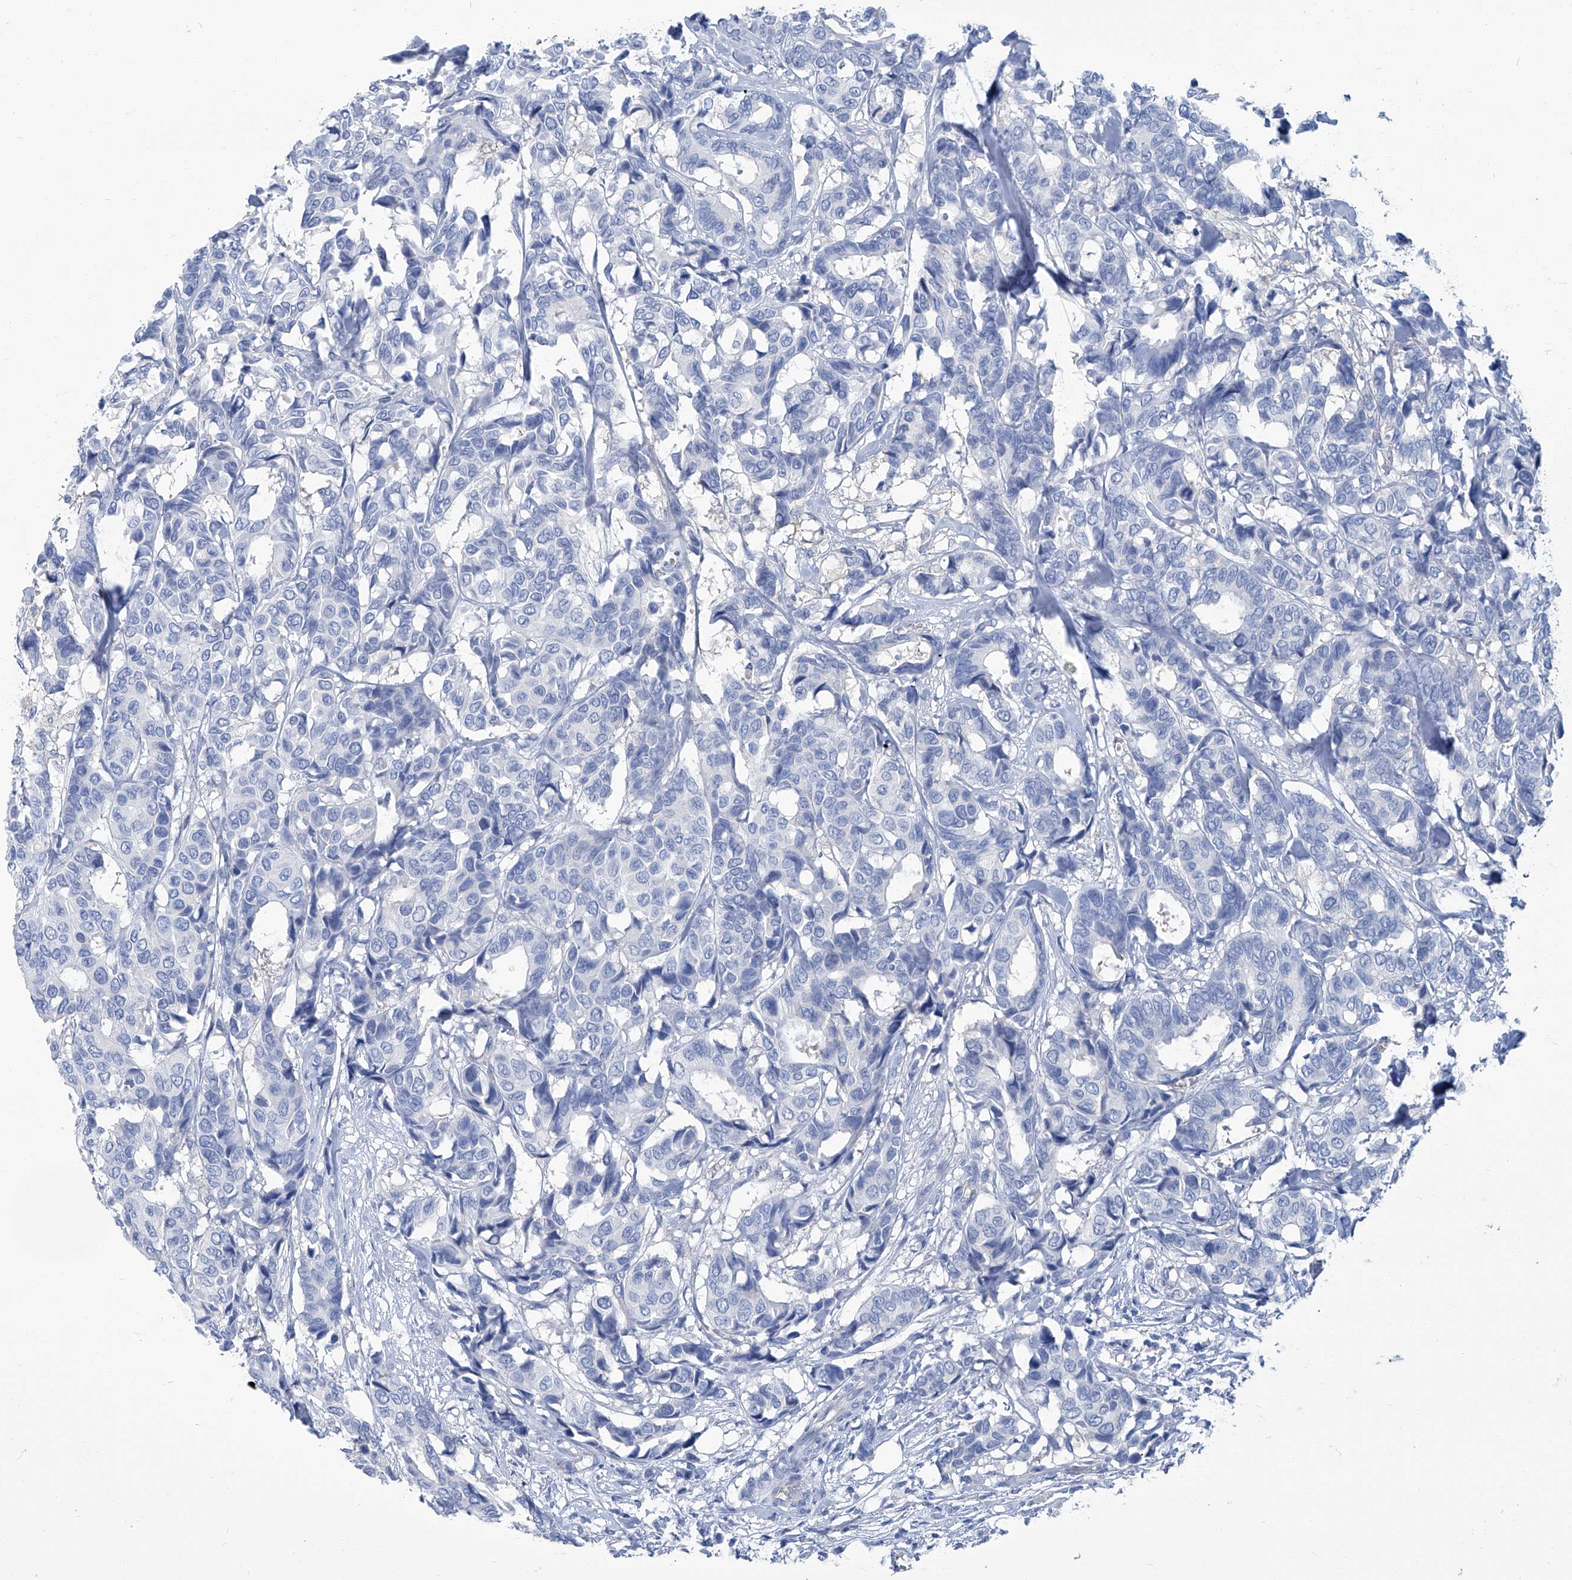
{"staining": {"intensity": "negative", "quantity": "none", "location": "none"}, "tissue": "breast cancer", "cell_type": "Tumor cells", "image_type": "cancer", "snomed": [{"axis": "morphology", "description": "Duct carcinoma"}, {"axis": "topography", "description": "Breast"}], "caption": "This histopathology image is of breast infiltrating ductal carcinoma stained with IHC to label a protein in brown with the nuclei are counter-stained blue. There is no expression in tumor cells.", "gene": "PFKL", "patient": {"sex": "female", "age": 87}}